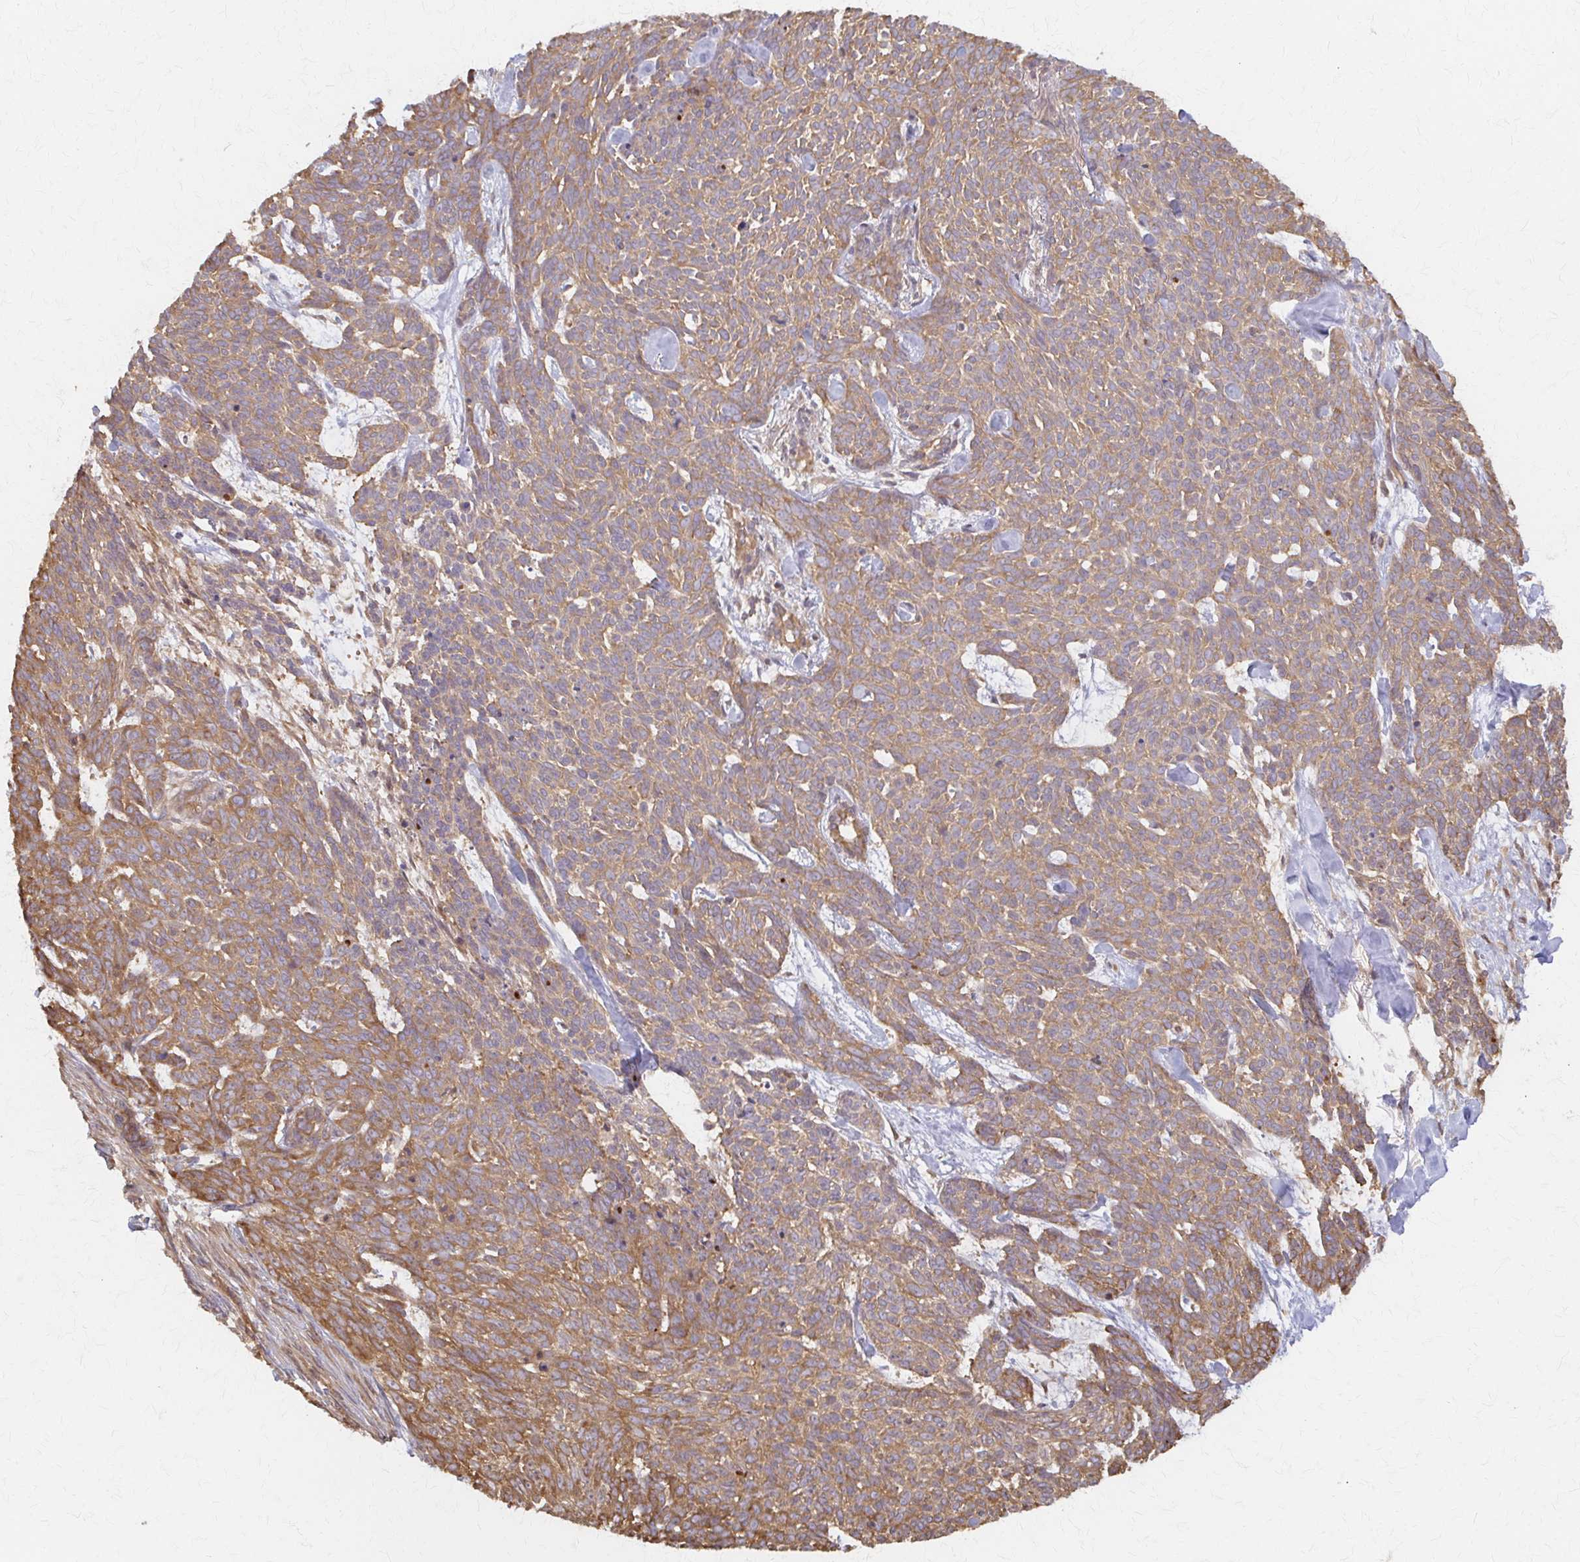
{"staining": {"intensity": "moderate", "quantity": ">75%", "location": "cytoplasmic/membranous"}, "tissue": "skin cancer", "cell_type": "Tumor cells", "image_type": "cancer", "snomed": [{"axis": "morphology", "description": "Basal cell carcinoma"}, {"axis": "topography", "description": "Skin"}], "caption": "The immunohistochemical stain highlights moderate cytoplasmic/membranous expression in tumor cells of skin basal cell carcinoma tissue. The staining is performed using DAB brown chromogen to label protein expression. The nuclei are counter-stained blue using hematoxylin.", "gene": "ARHGAP35", "patient": {"sex": "female", "age": 93}}